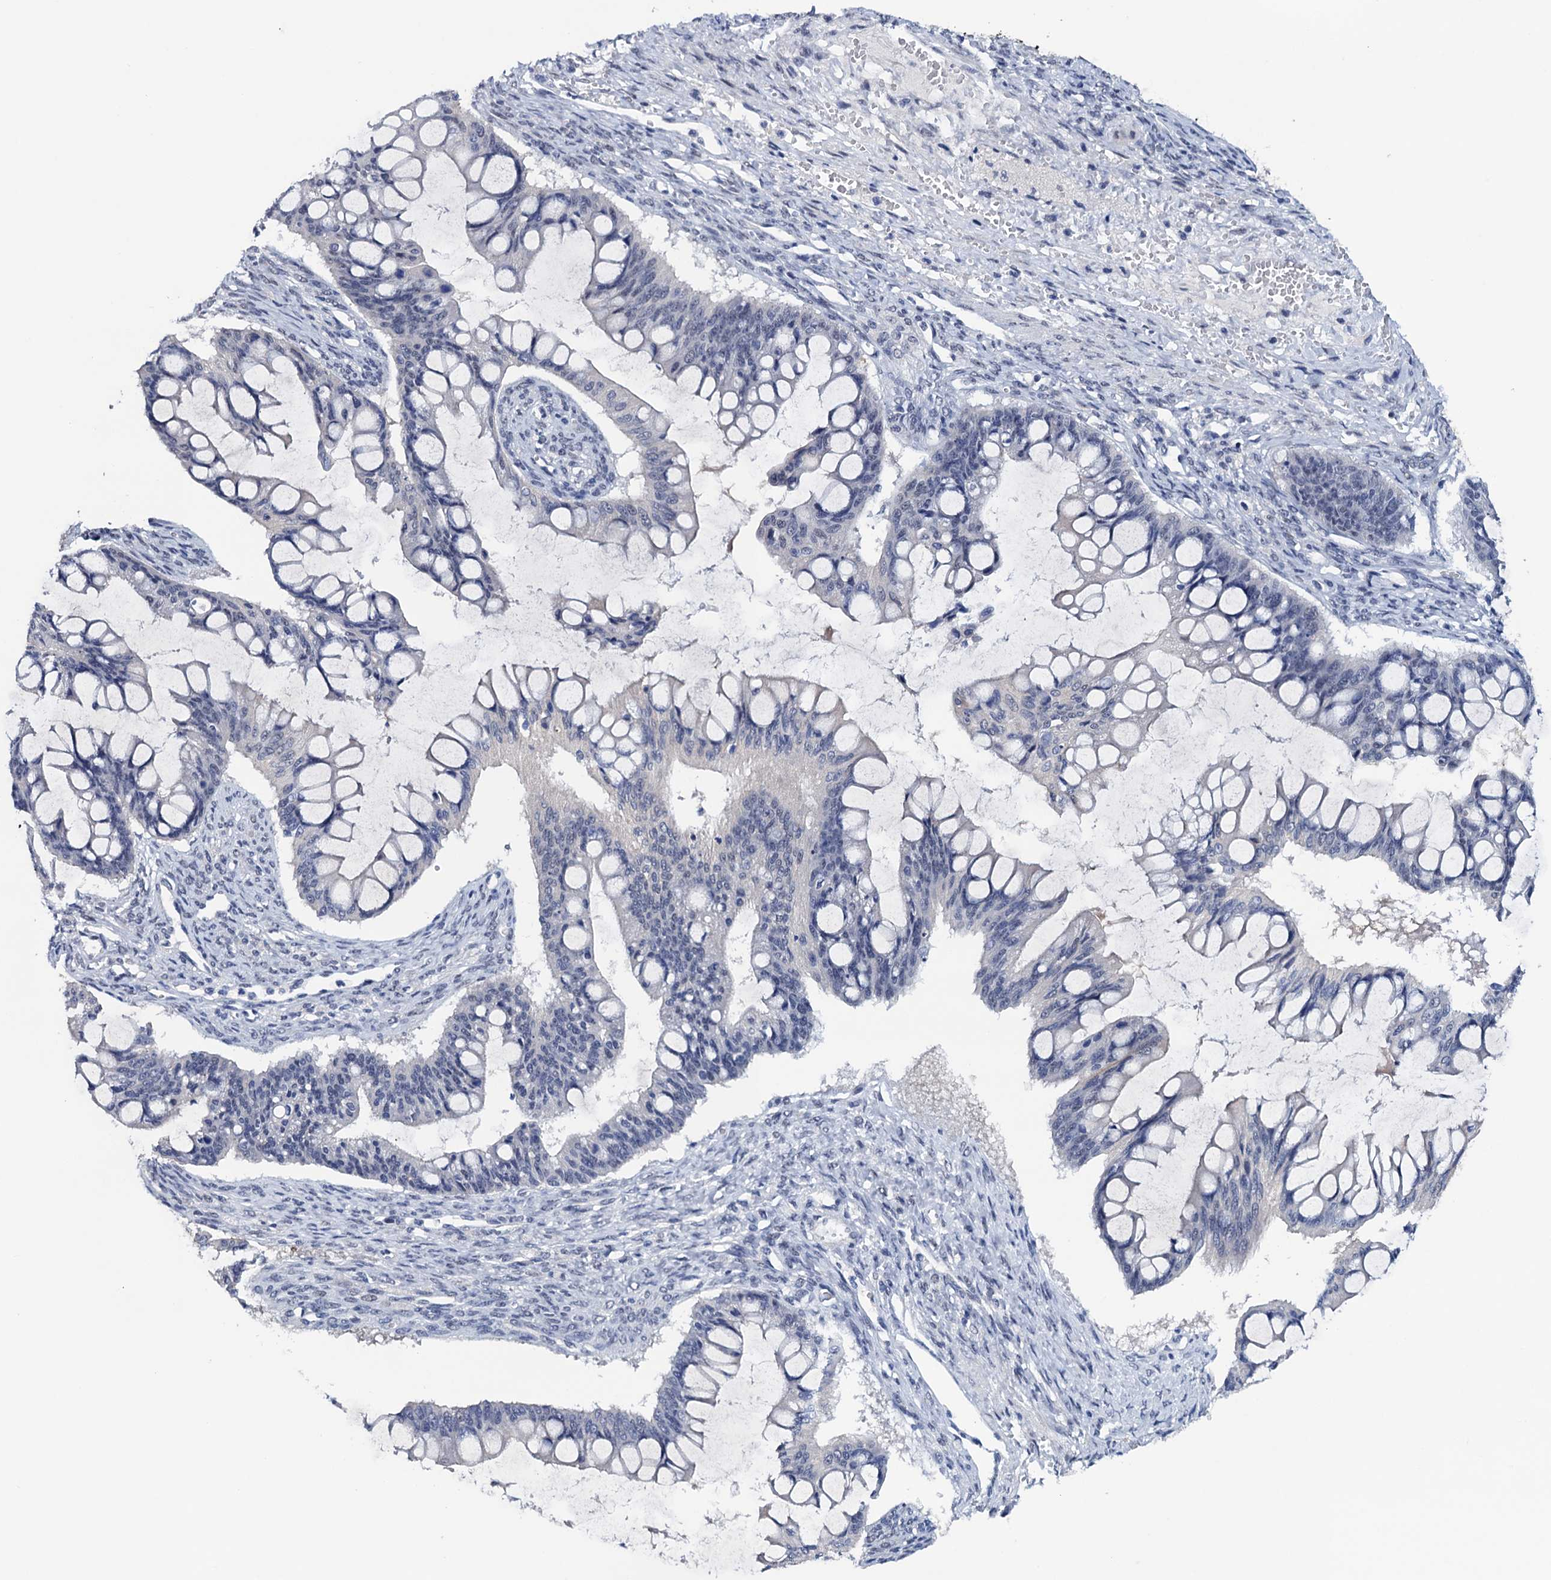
{"staining": {"intensity": "negative", "quantity": "none", "location": "none"}, "tissue": "ovarian cancer", "cell_type": "Tumor cells", "image_type": "cancer", "snomed": [{"axis": "morphology", "description": "Cystadenocarcinoma, mucinous, NOS"}, {"axis": "topography", "description": "Ovary"}], "caption": "This is an immunohistochemistry micrograph of mucinous cystadenocarcinoma (ovarian). There is no staining in tumor cells.", "gene": "FNBP4", "patient": {"sex": "female", "age": 73}}